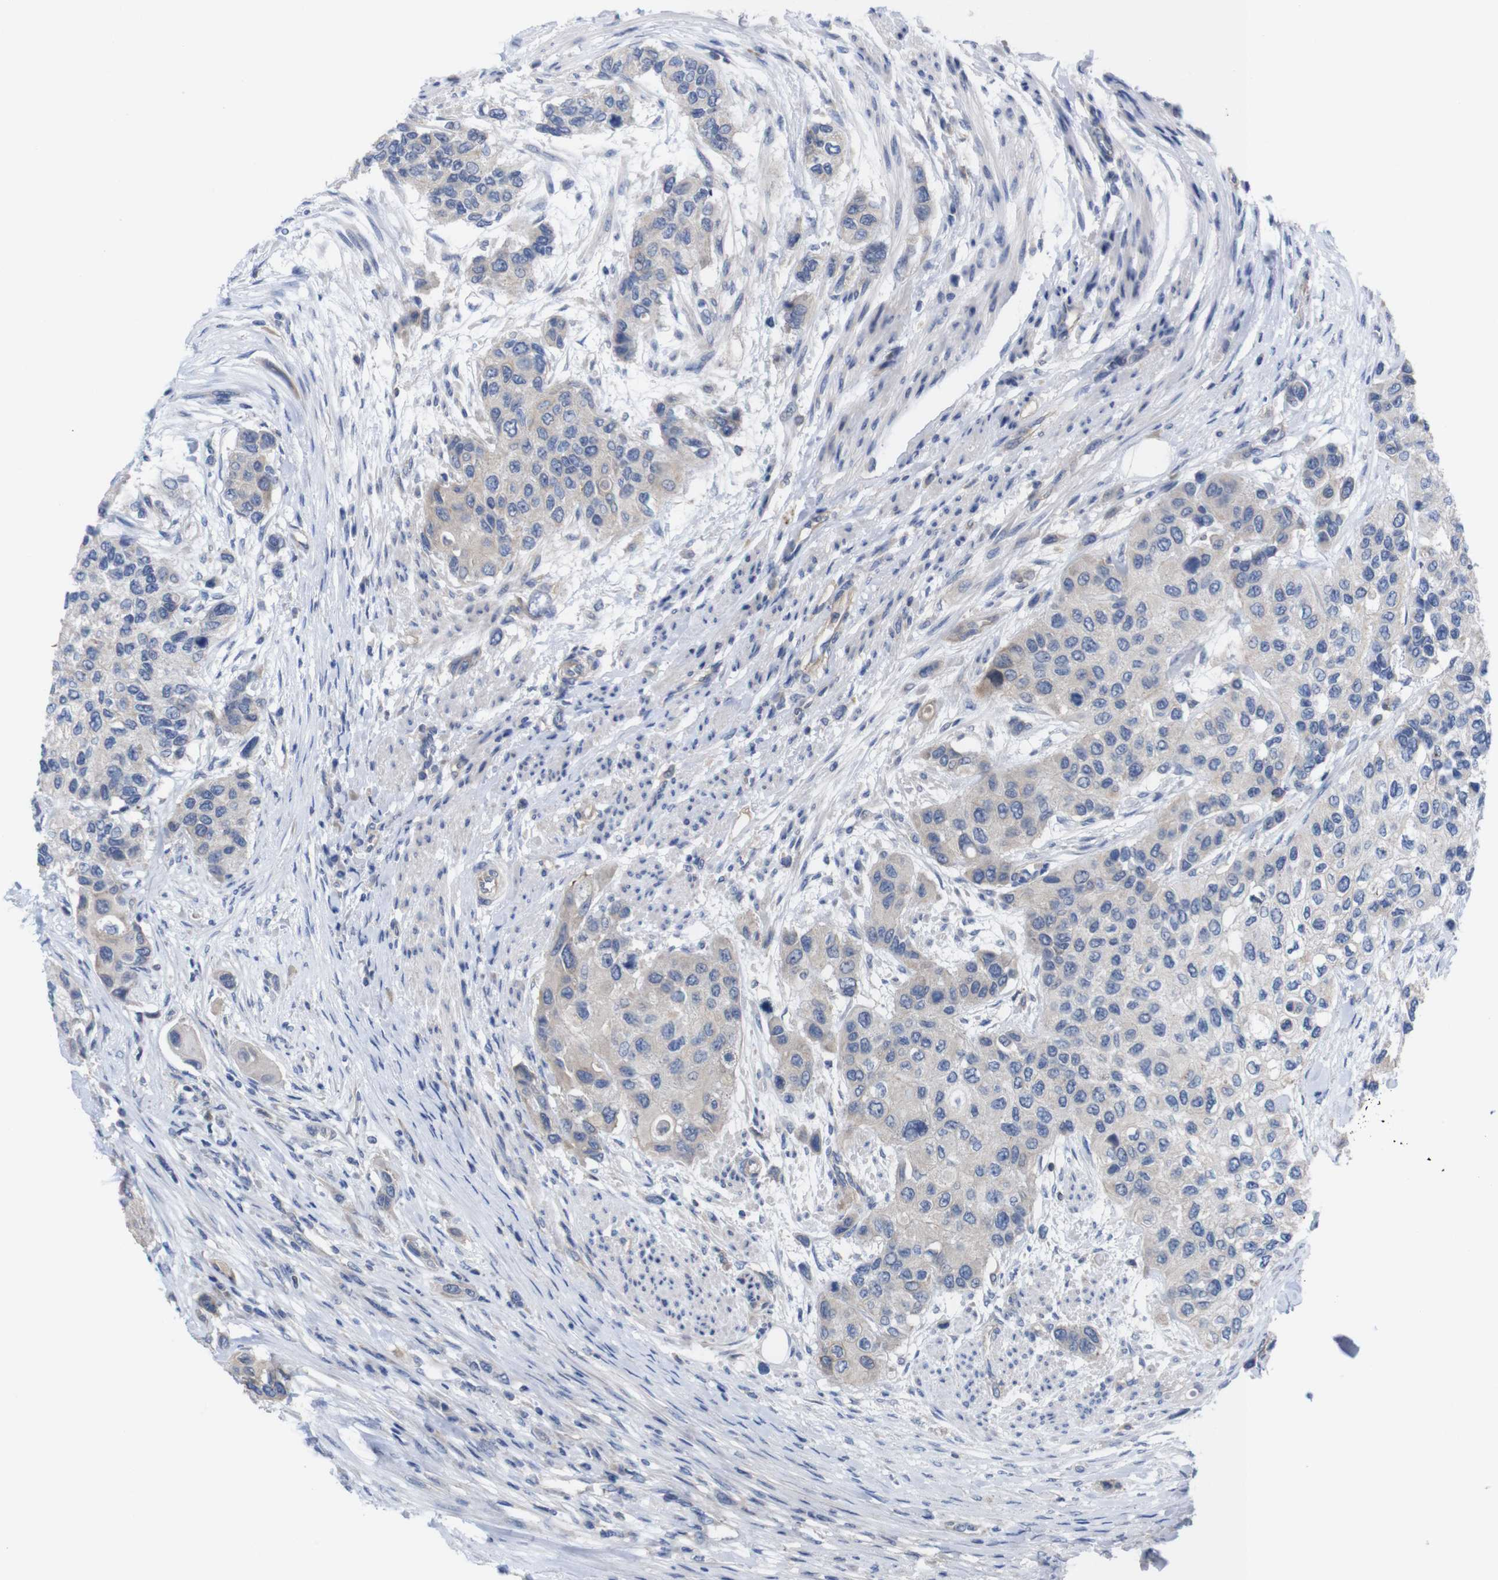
{"staining": {"intensity": "negative", "quantity": "none", "location": "none"}, "tissue": "urothelial cancer", "cell_type": "Tumor cells", "image_type": "cancer", "snomed": [{"axis": "morphology", "description": "Urothelial carcinoma, High grade"}, {"axis": "topography", "description": "Urinary bladder"}], "caption": "High magnification brightfield microscopy of high-grade urothelial carcinoma stained with DAB (3,3'-diaminobenzidine) (brown) and counterstained with hematoxylin (blue): tumor cells show no significant staining.", "gene": "USH1C", "patient": {"sex": "female", "age": 56}}